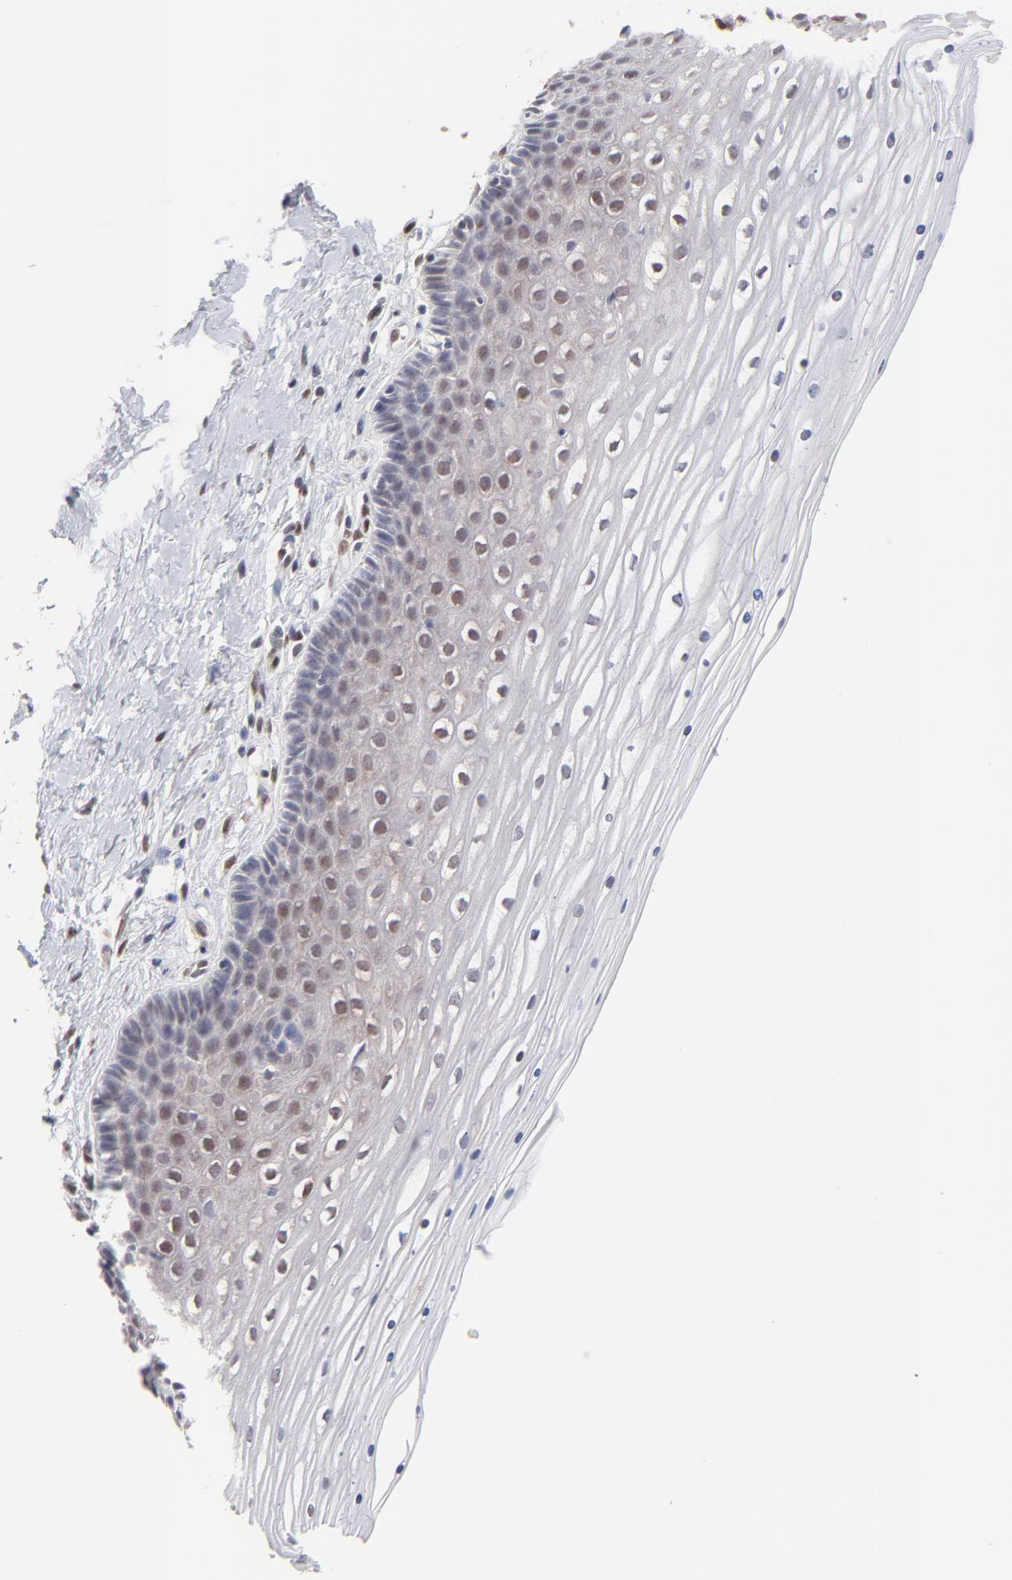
{"staining": {"intensity": "moderate", "quantity": ">75%", "location": "nuclear"}, "tissue": "cervix", "cell_type": "Glandular cells", "image_type": "normal", "snomed": [{"axis": "morphology", "description": "Normal tissue, NOS"}, {"axis": "topography", "description": "Cervix"}], "caption": "Moderate nuclear protein expression is appreciated in approximately >75% of glandular cells in cervix.", "gene": "STAT3", "patient": {"sex": "female", "age": 39}}